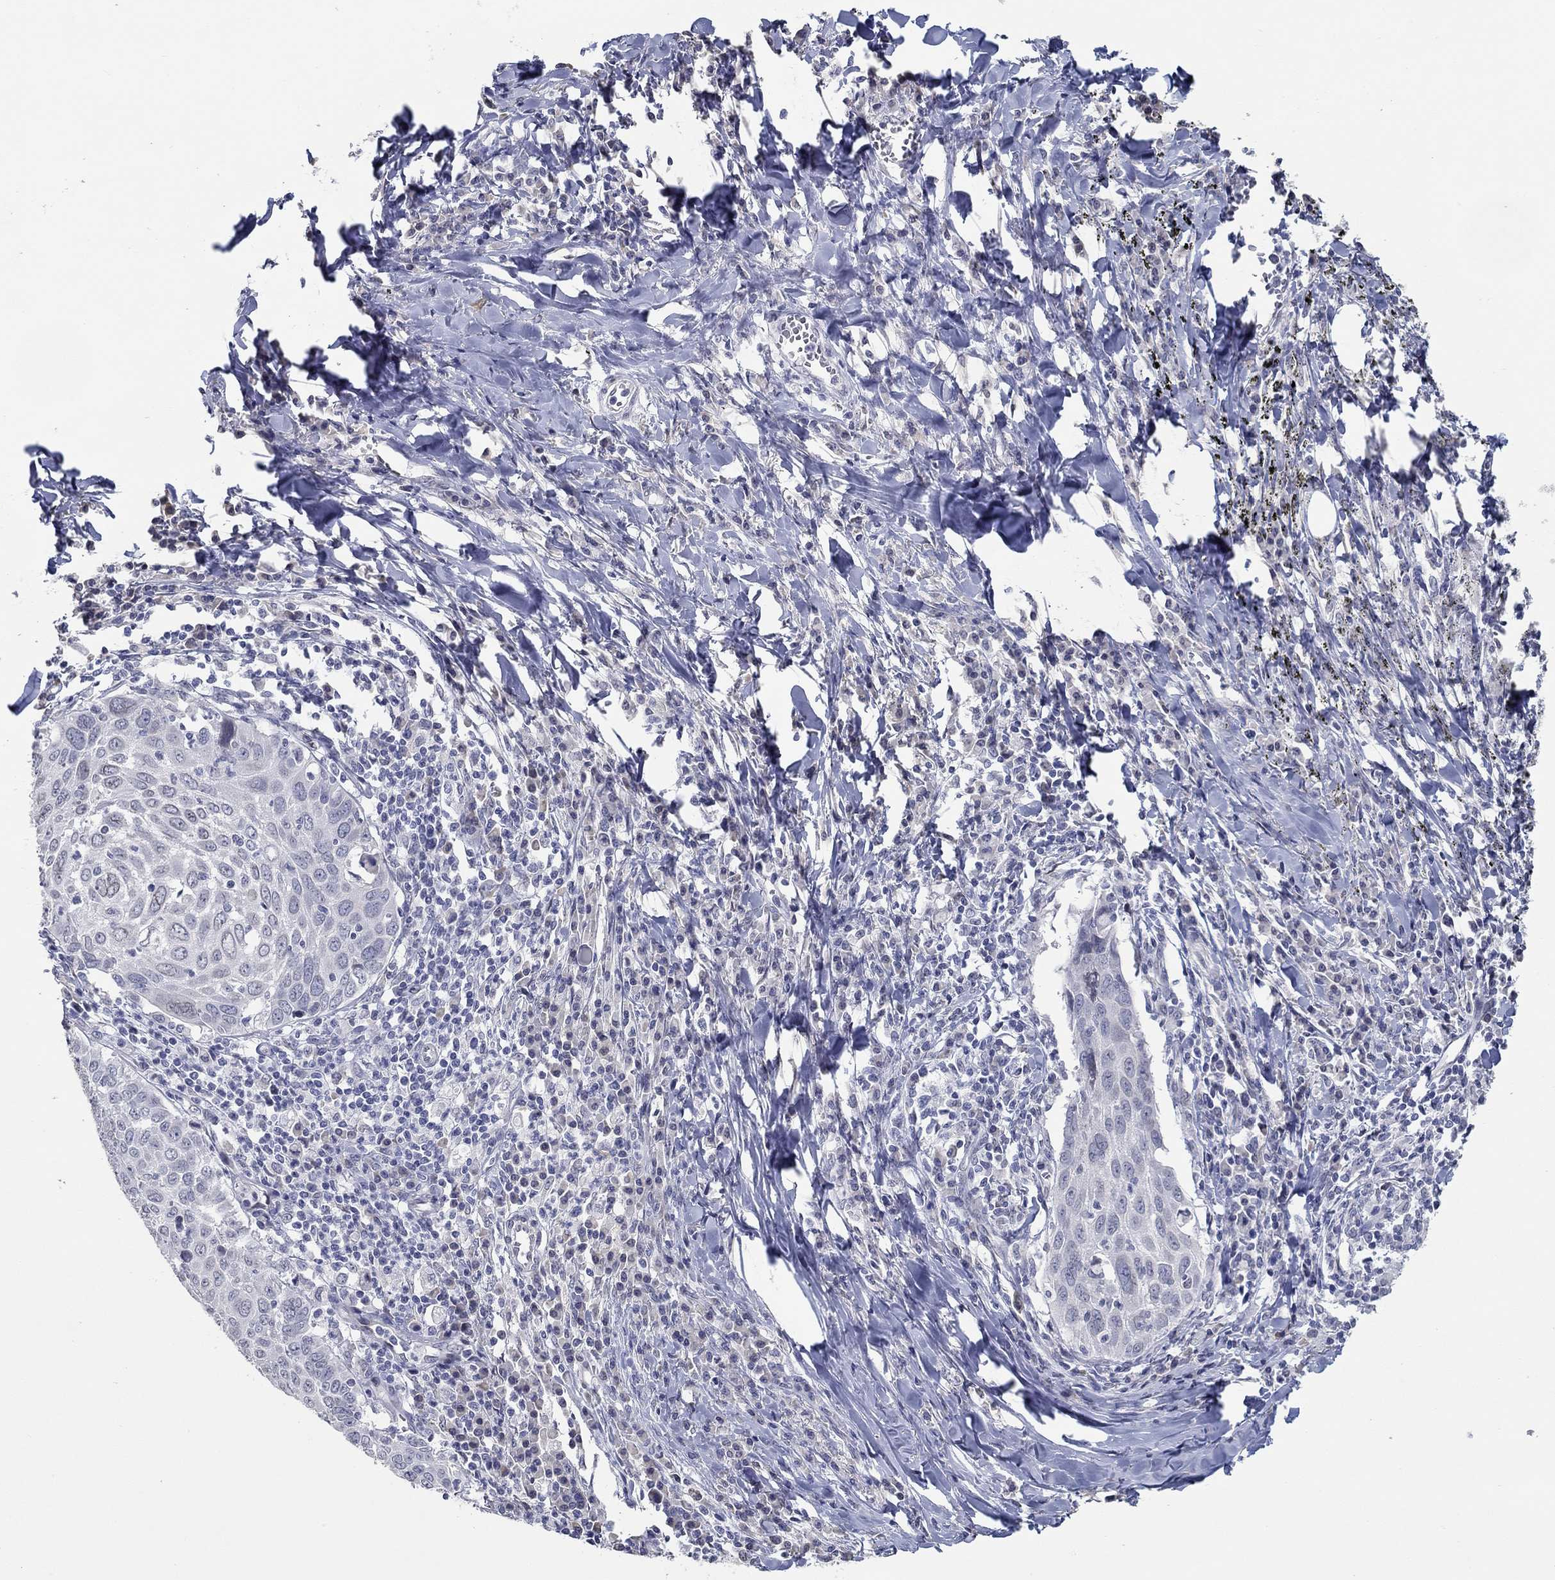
{"staining": {"intensity": "negative", "quantity": "none", "location": "none"}, "tissue": "lung cancer", "cell_type": "Tumor cells", "image_type": "cancer", "snomed": [{"axis": "morphology", "description": "Squamous cell carcinoma, NOS"}, {"axis": "topography", "description": "Lung"}], "caption": "Immunohistochemistry (IHC) photomicrograph of neoplastic tissue: human lung squamous cell carcinoma stained with DAB (3,3'-diaminobenzidine) demonstrates no significant protein staining in tumor cells. (Stains: DAB IHC with hematoxylin counter stain, Microscopy: brightfield microscopy at high magnification).", "gene": "NUP155", "patient": {"sex": "male", "age": 57}}